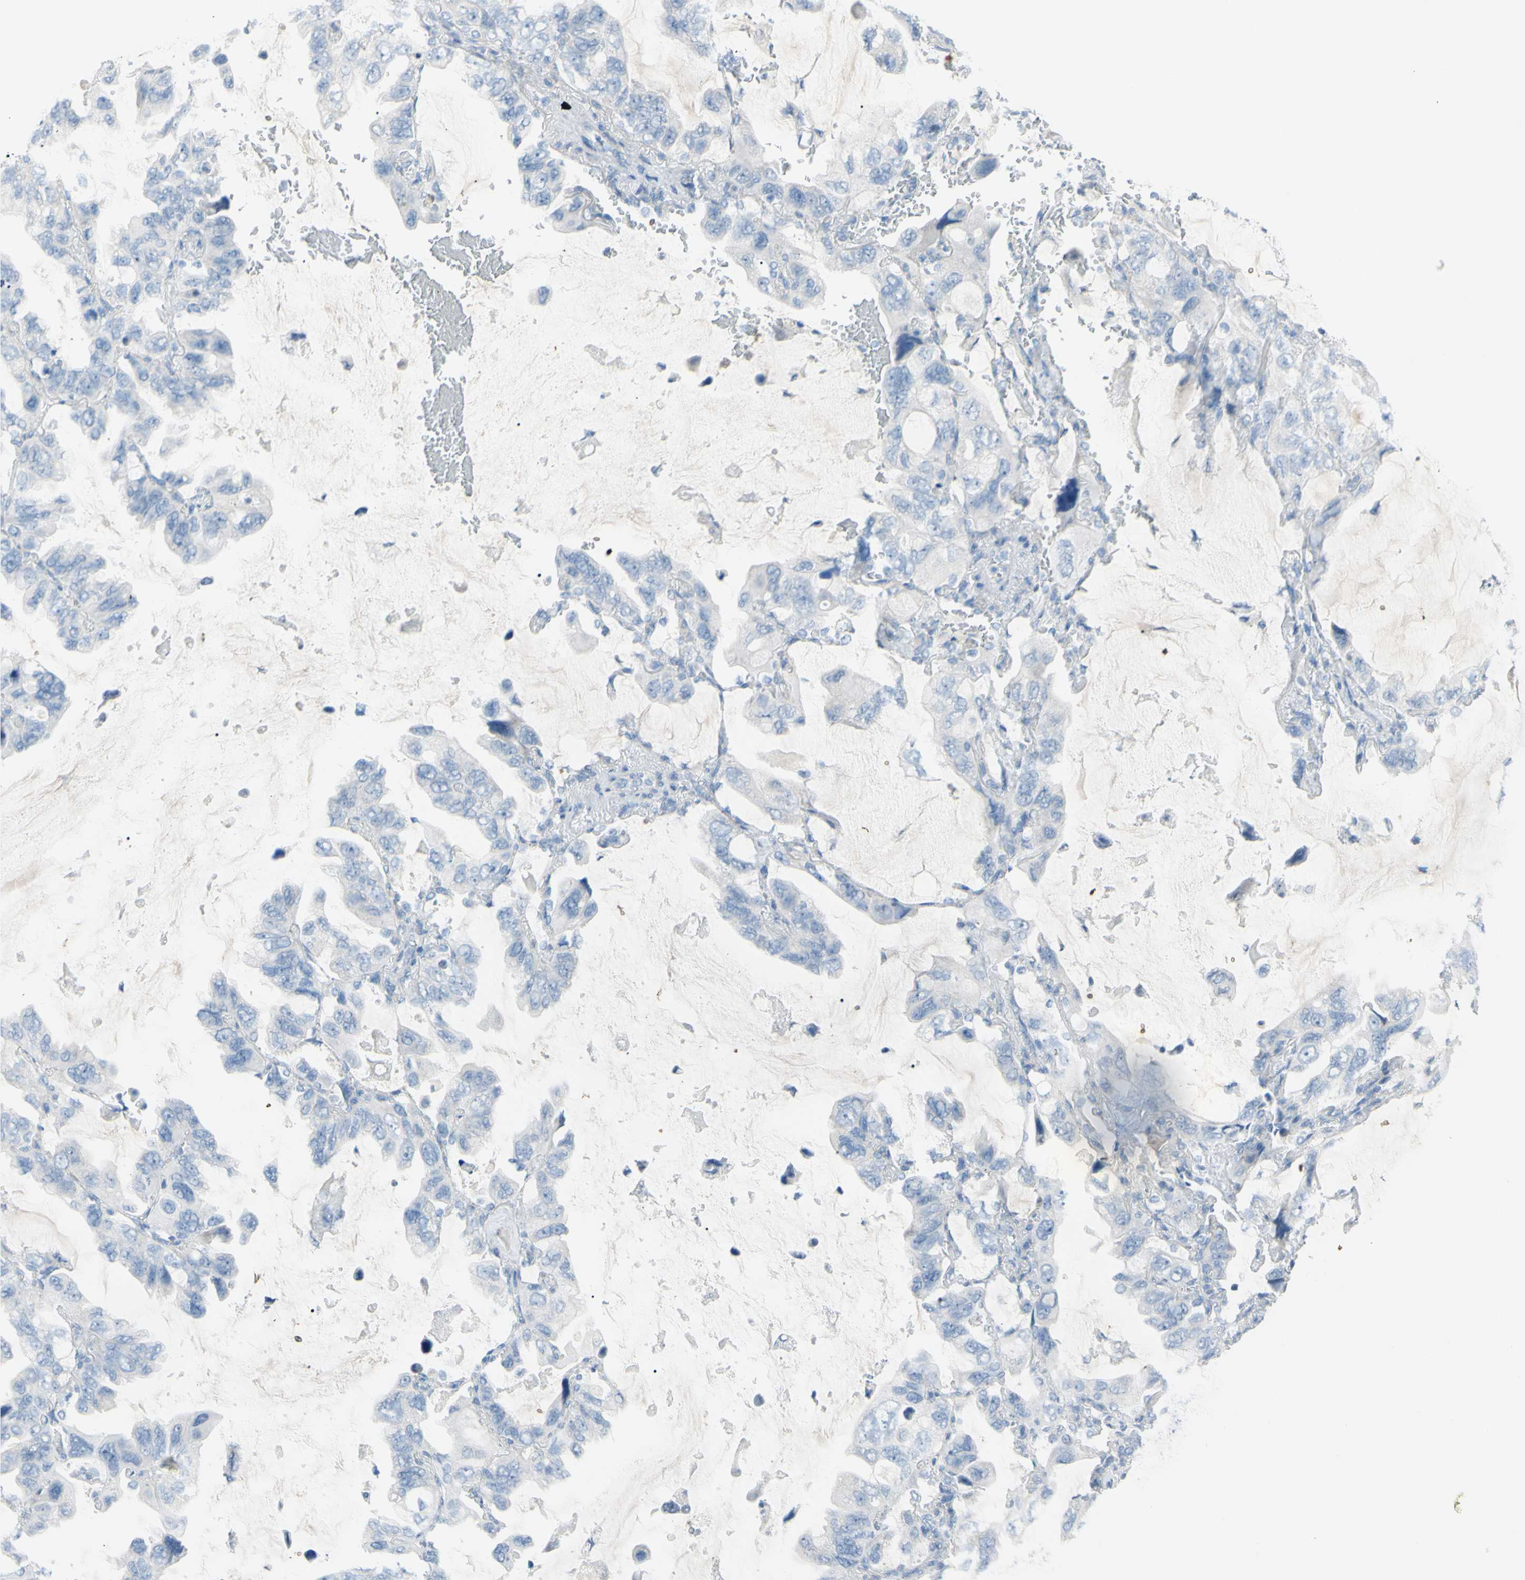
{"staining": {"intensity": "negative", "quantity": "none", "location": "none"}, "tissue": "lung cancer", "cell_type": "Tumor cells", "image_type": "cancer", "snomed": [{"axis": "morphology", "description": "Squamous cell carcinoma, NOS"}, {"axis": "topography", "description": "Lung"}], "caption": "Tumor cells show no significant protein staining in lung cancer.", "gene": "TFPI2", "patient": {"sex": "female", "age": 73}}